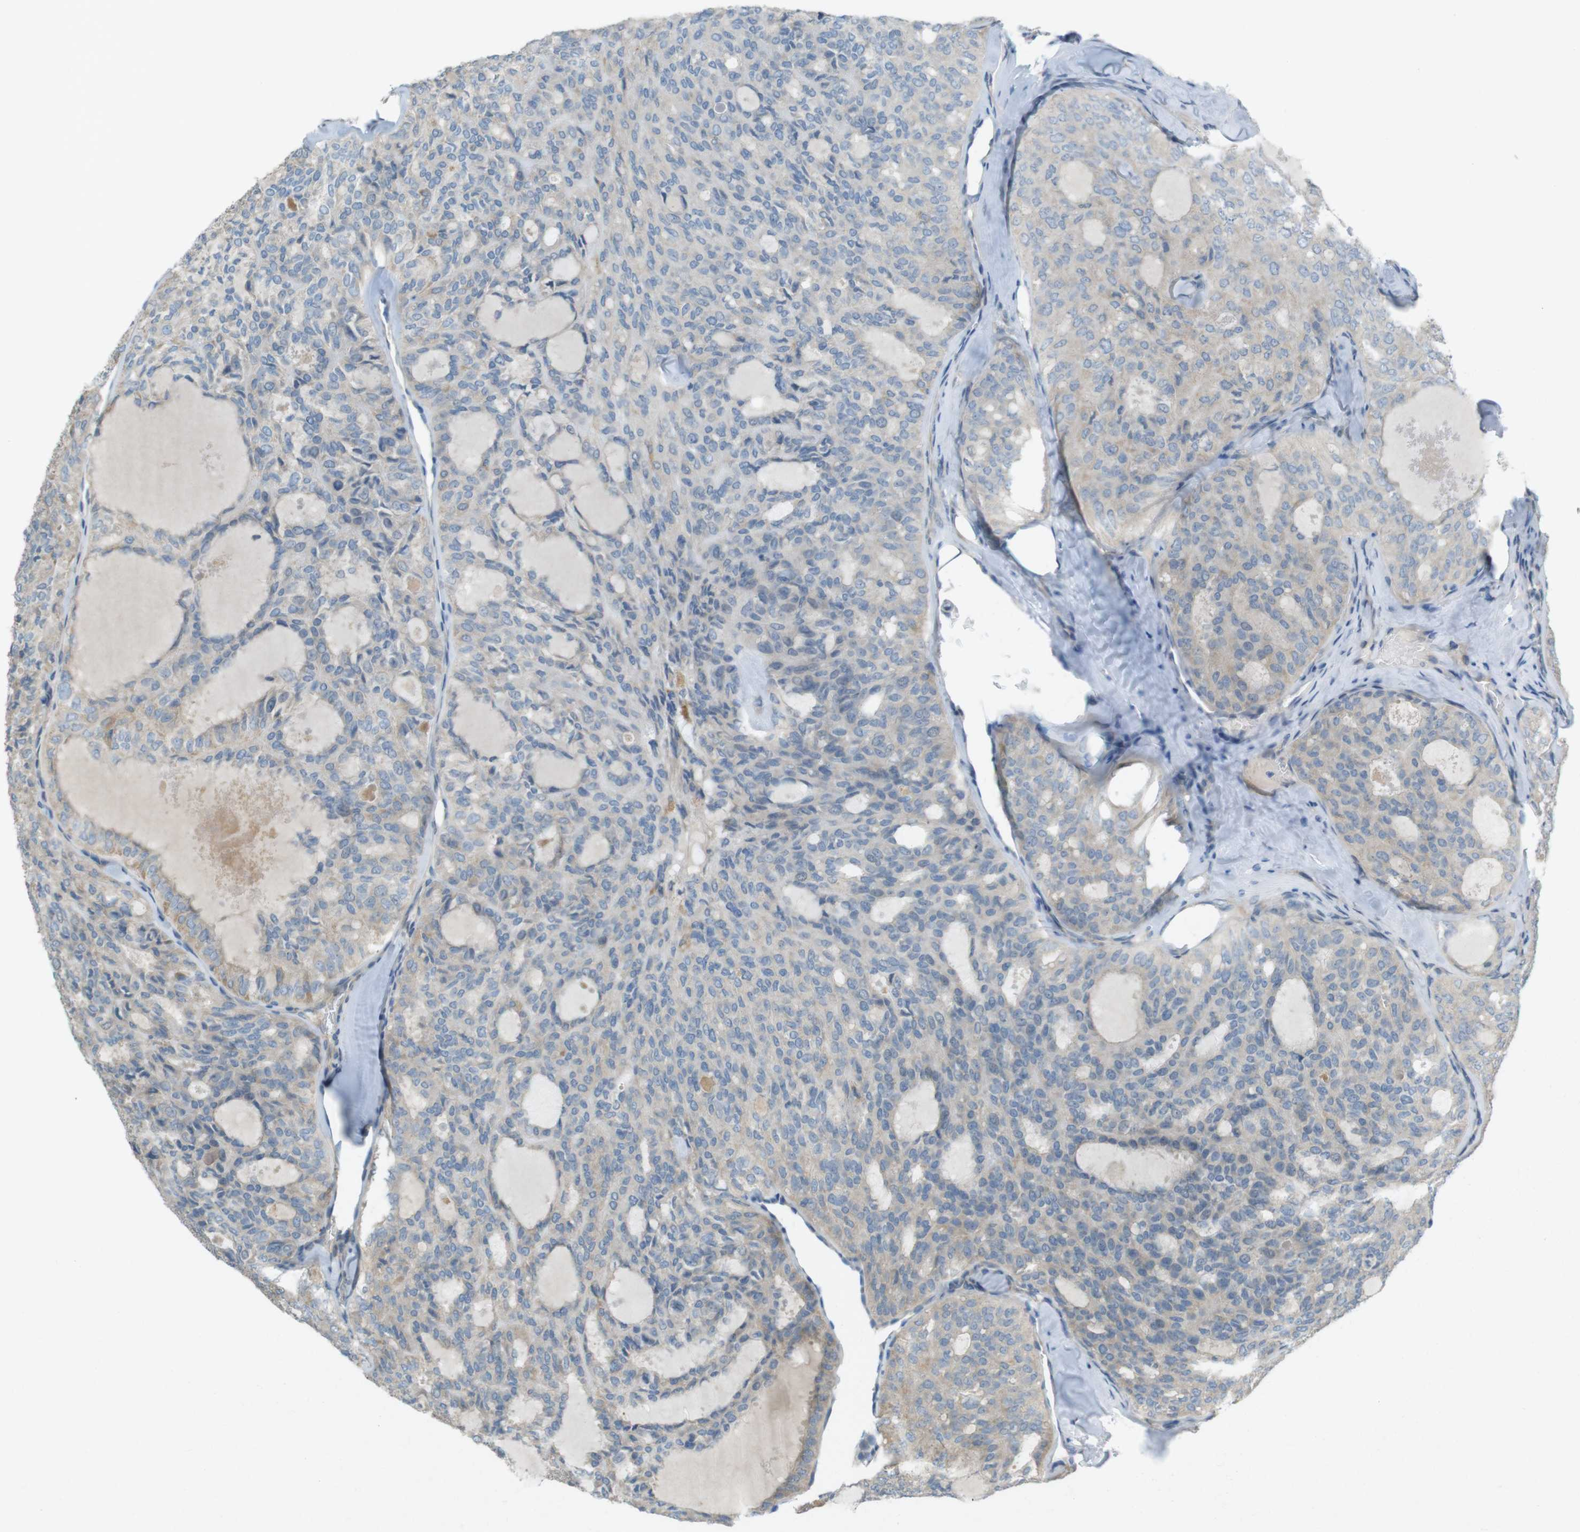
{"staining": {"intensity": "weak", "quantity": "<25%", "location": "cytoplasmic/membranous"}, "tissue": "thyroid cancer", "cell_type": "Tumor cells", "image_type": "cancer", "snomed": [{"axis": "morphology", "description": "Follicular adenoma carcinoma, NOS"}, {"axis": "topography", "description": "Thyroid gland"}], "caption": "This is an immunohistochemistry (IHC) micrograph of thyroid cancer (follicular adenoma carcinoma). There is no expression in tumor cells.", "gene": "TMEM41B", "patient": {"sex": "male", "age": 75}}